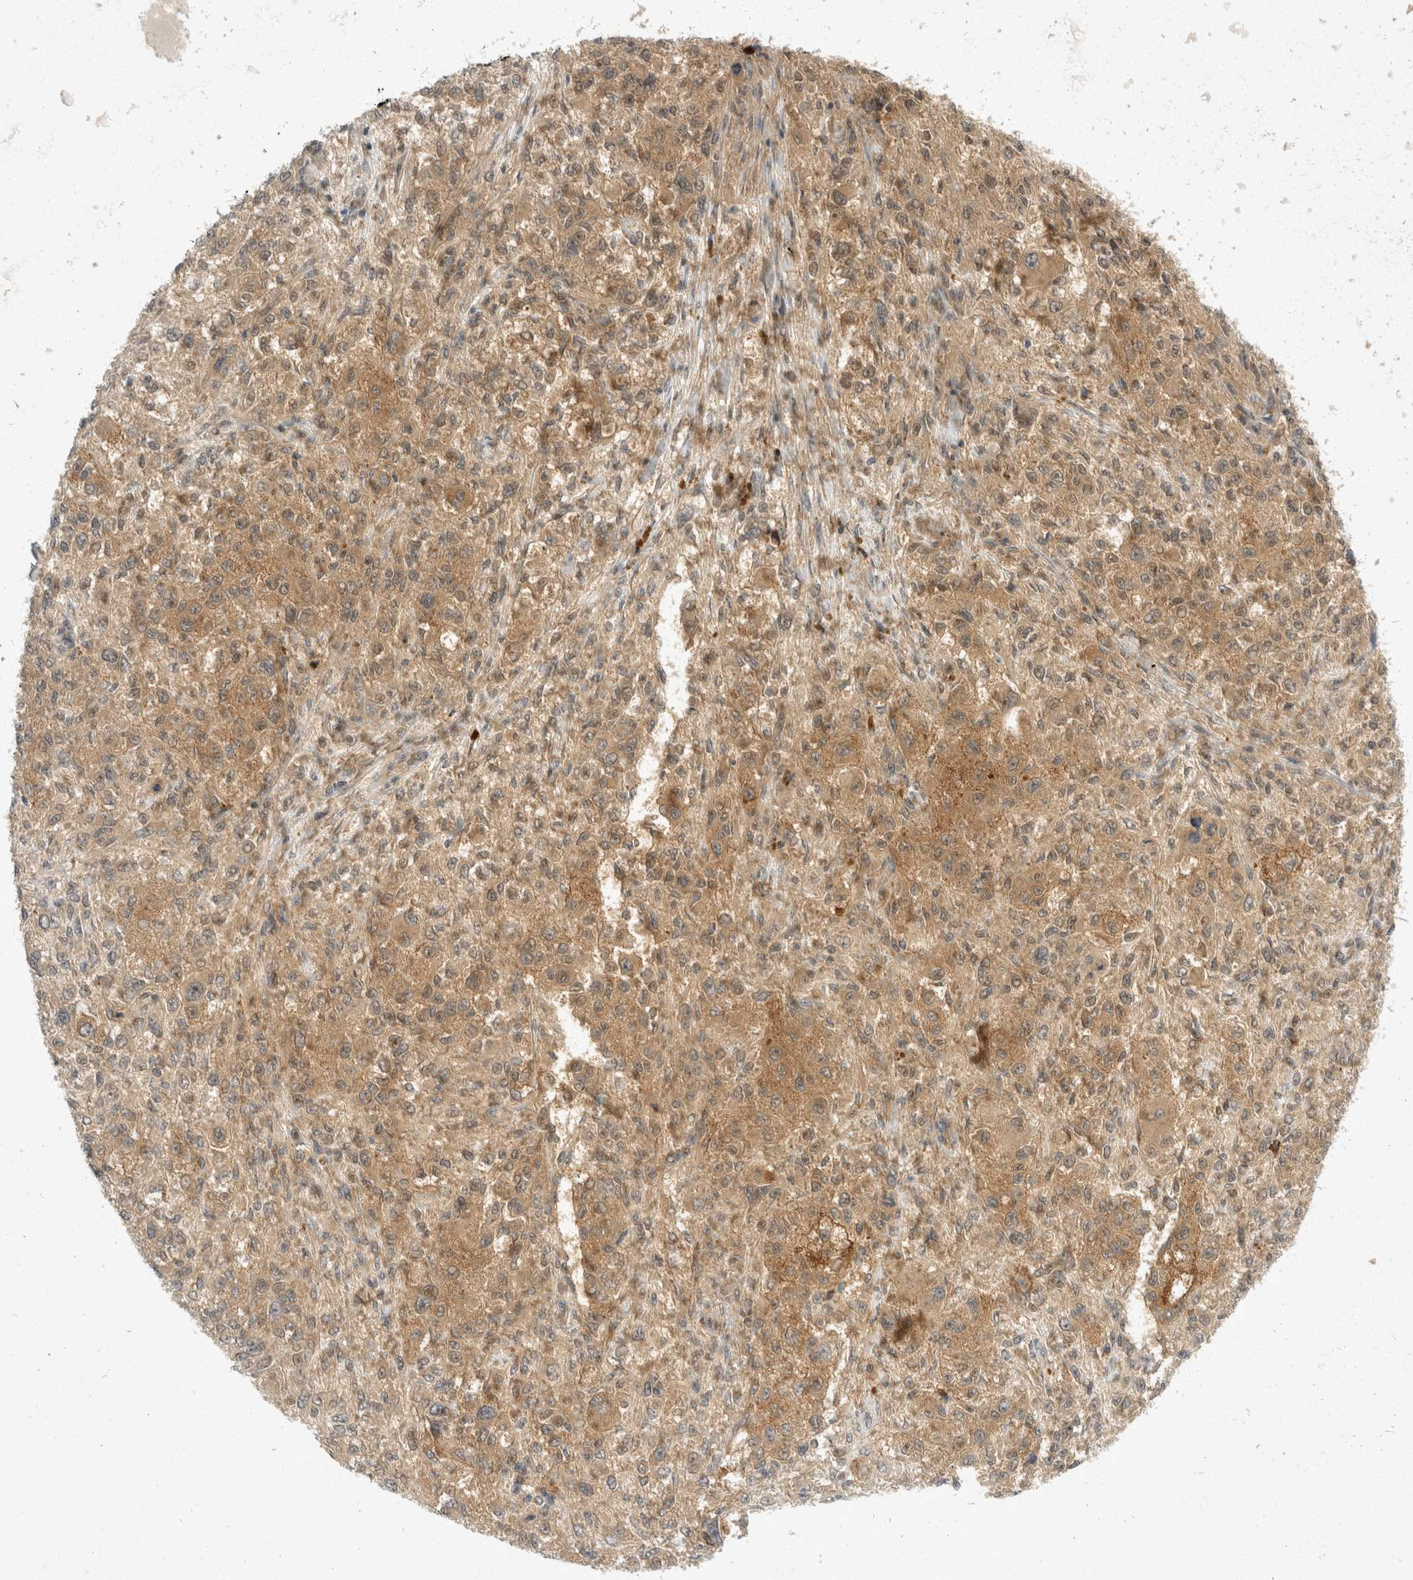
{"staining": {"intensity": "weak", "quantity": ">75%", "location": "cytoplasmic/membranous"}, "tissue": "melanoma", "cell_type": "Tumor cells", "image_type": "cancer", "snomed": [{"axis": "morphology", "description": "Necrosis, NOS"}, {"axis": "morphology", "description": "Malignant melanoma, NOS"}, {"axis": "topography", "description": "Skin"}], "caption": "Approximately >75% of tumor cells in human melanoma demonstrate weak cytoplasmic/membranous protein expression as visualized by brown immunohistochemical staining.", "gene": "TOM1L2", "patient": {"sex": "female", "age": 87}}